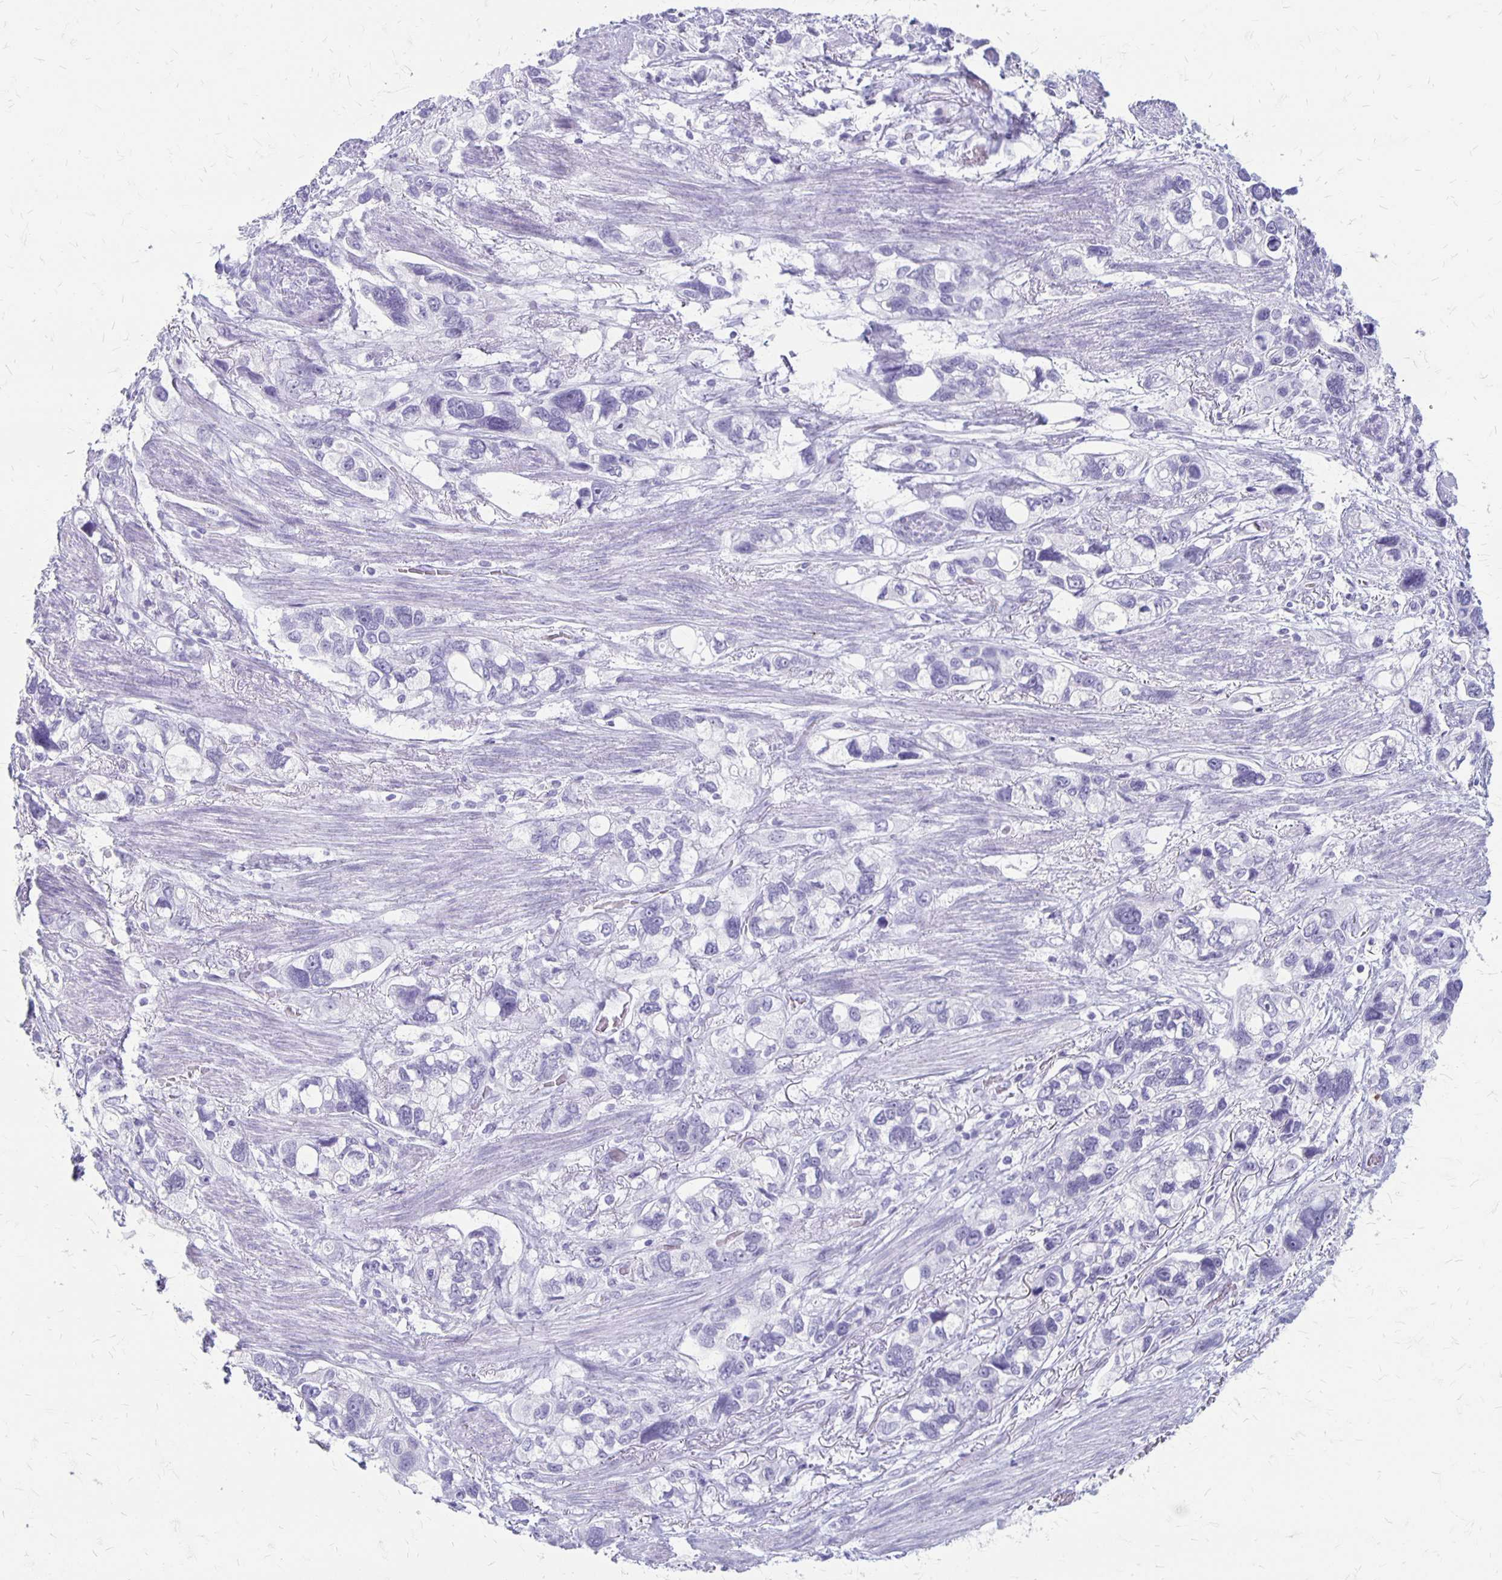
{"staining": {"intensity": "negative", "quantity": "none", "location": "none"}, "tissue": "stomach cancer", "cell_type": "Tumor cells", "image_type": "cancer", "snomed": [{"axis": "morphology", "description": "Adenocarcinoma, NOS"}, {"axis": "topography", "description": "Stomach, upper"}], "caption": "IHC image of adenocarcinoma (stomach) stained for a protein (brown), which reveals no positivity in tumor cells.", "gene": "MAGEC2", "patient": {"sex": "female", "age": 81}}